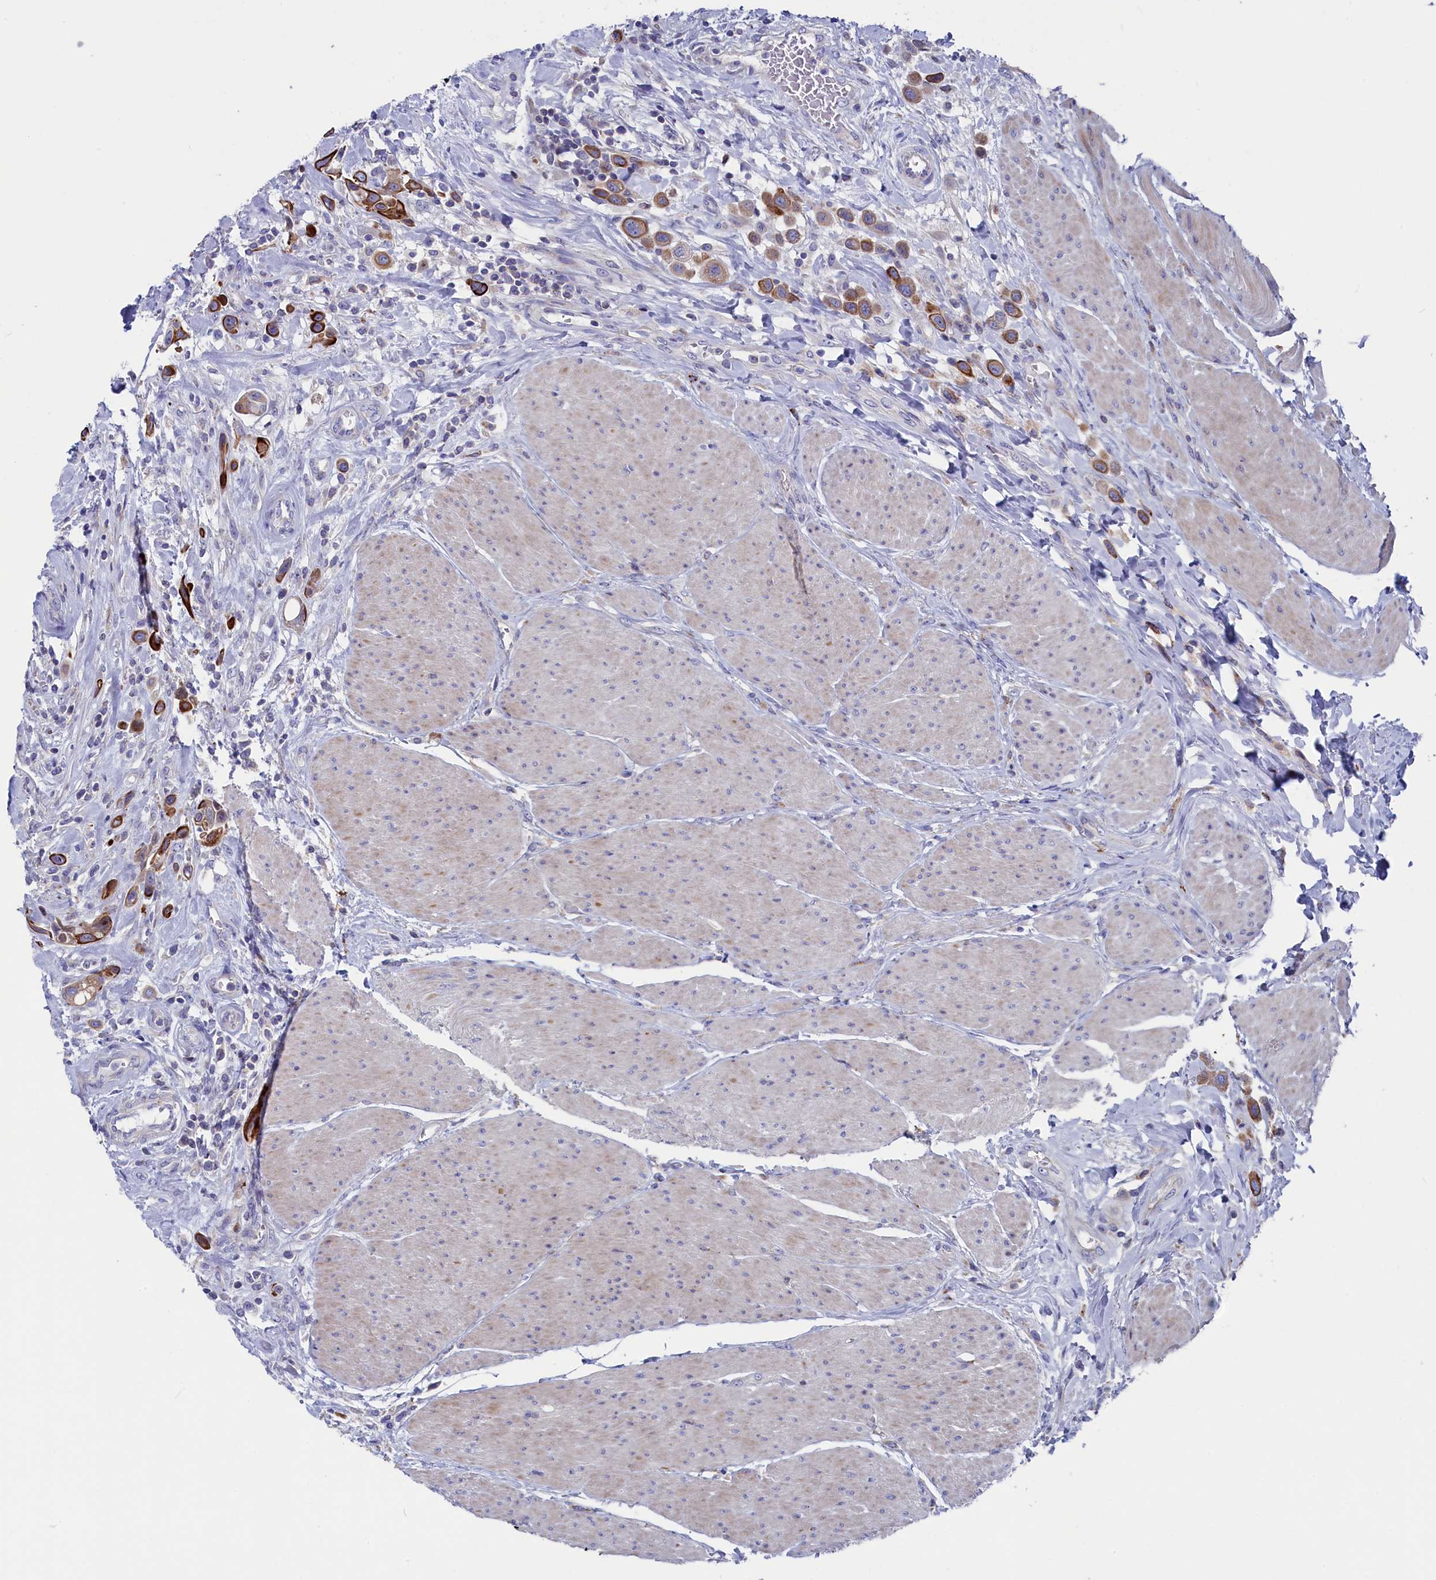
{"staining": {"intensity": "strong", "quantity": ">75%", "location": "cytoplasmic/membranous"}, "tissue": "urothelial cancer", "cell_type": "Tumor cells", "image_type": "cancer", "snomed": [{"axis": "morphology", "description": "Urothelial carcinoma, High grade"}, {"axis": "topography", "description": "Urinary bladder"}], "caption": "High-grade urothelial carcinoma stained with immunohistochemistry demonstrates strong cytoplasmic/membranous expression in approximately >75% of tumor cells.", "gene": "NUDT7", "patient": {"sex": "male", "age": 50}}